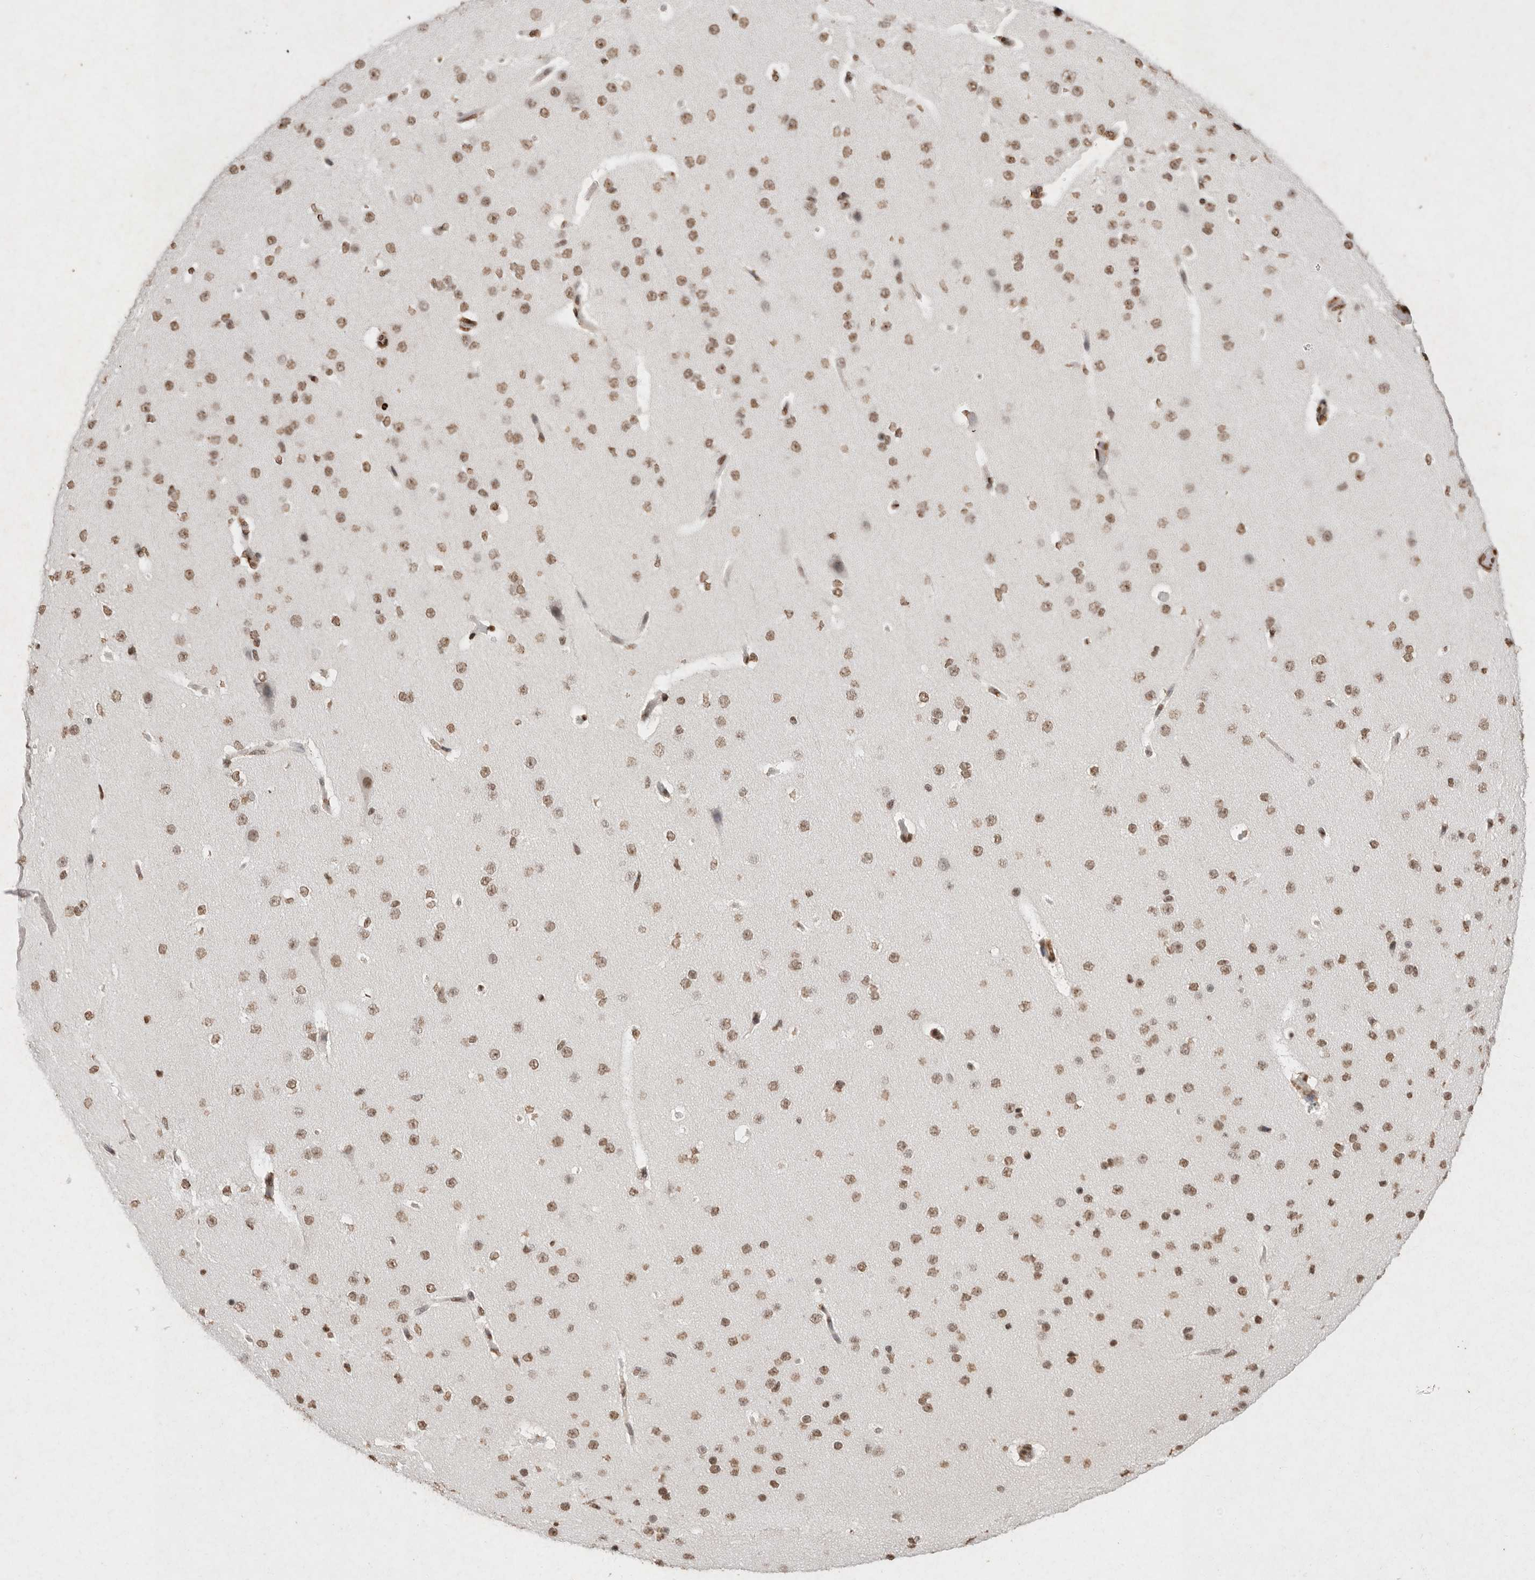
{"staining": {"intensity": "moderate", "quantity": ">75%", "location": "nuclear"}, "tissue": "cerebral cortex", "cell_type": "Endothelial cells", "image_type": "normal", "snomed": [{"axis": "morphology", "description": "Normal tissue, NOS"}, {"axis": "morphology", "description": "Developmental malformation"}, {"axis": "topography", "description": "Cerebral cortex"}], "caption": "Immunohistochemistry micrograph of normal cerebral cortex stained for a protein (brown), which displays medium levels of moderate nuclear staining in approximately >75% of endothelial cells.", "gene": "NKX3", "patient": {"sex": "female", "age": 30}}